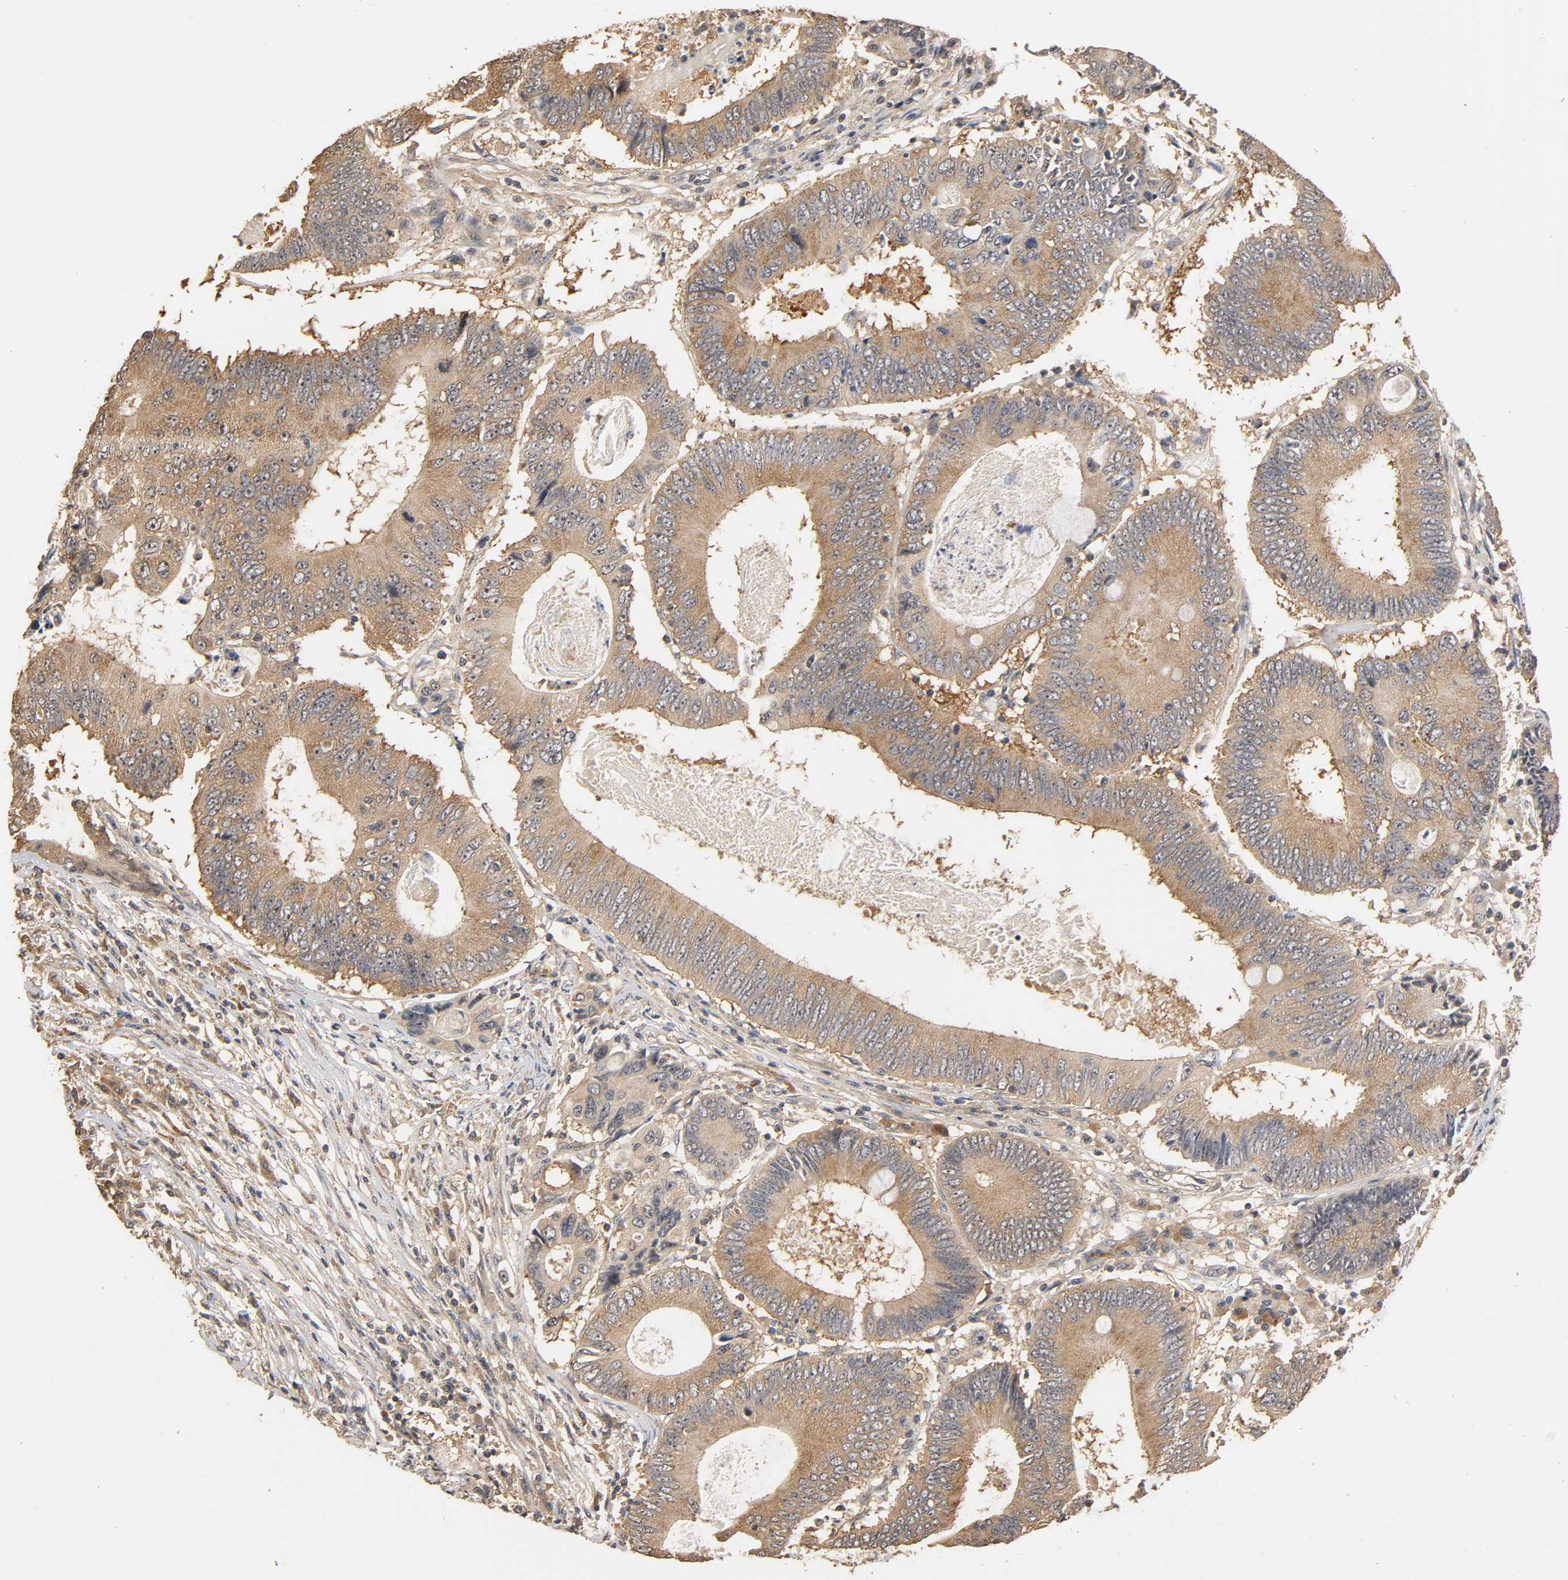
{"staining": {"intensity": "moderate", "quantity": ">75%", "location": "cytoplasmic/membranous"}, "tissue": "colorectal cancer", "cell_type": "Tumor cells", "image_type": "cancer", "snomed": [{"axis": "morphology", "description": "Adenocarcinoma, NOS"}, {"axis": "topography", "description": "Colon"}], "caption": "Adenocarcinoma (colorectal) stained with a brown dye exhibits moderate cytoplasmic/membranous positive expression in approximately >75% of tumor cells.", "gene": "ARHGEF7", "patient": {"sex": "female", "age": 78}}